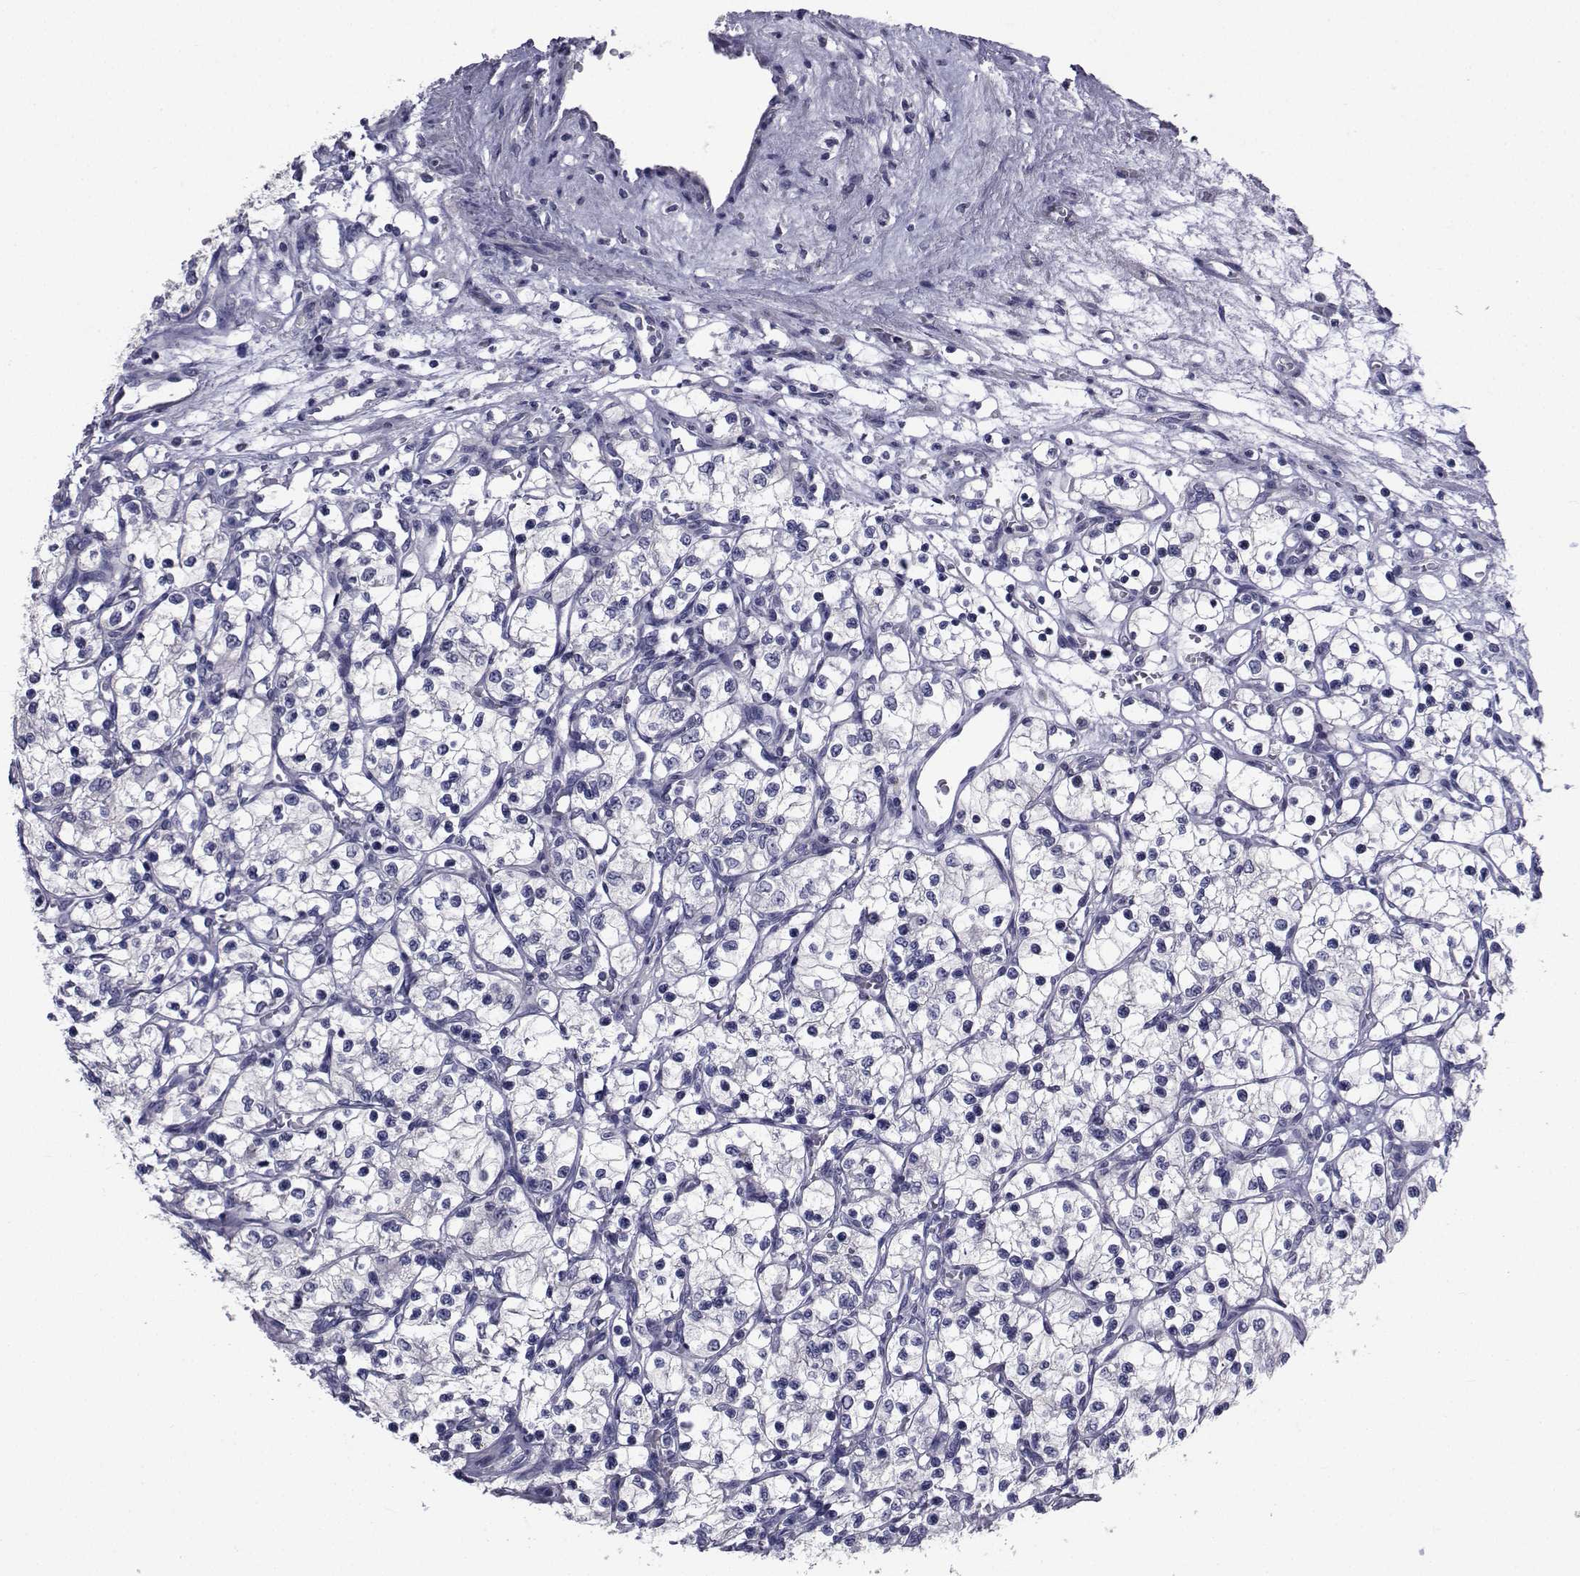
{"staining": {"intensity": "negative", "quantity": "none", "location": "none"}, "tissue": "renal cancer", "cell_type": "Tumor cells", "image_type": "cancer", "snomed": [{"axis": "morphology", "description": "Adenocarcinoma, NOS"}, {"axis": "topography", "description": "Kidney"}], "caption": "DAB (3,3'-diaminobenzidine) immunohistochemical staining of human adenocarcinoma (renal) displays no significant expression in tumor cells.", "gene": "CHRNA1", "patient": {"sex": "female", "age": 69}}